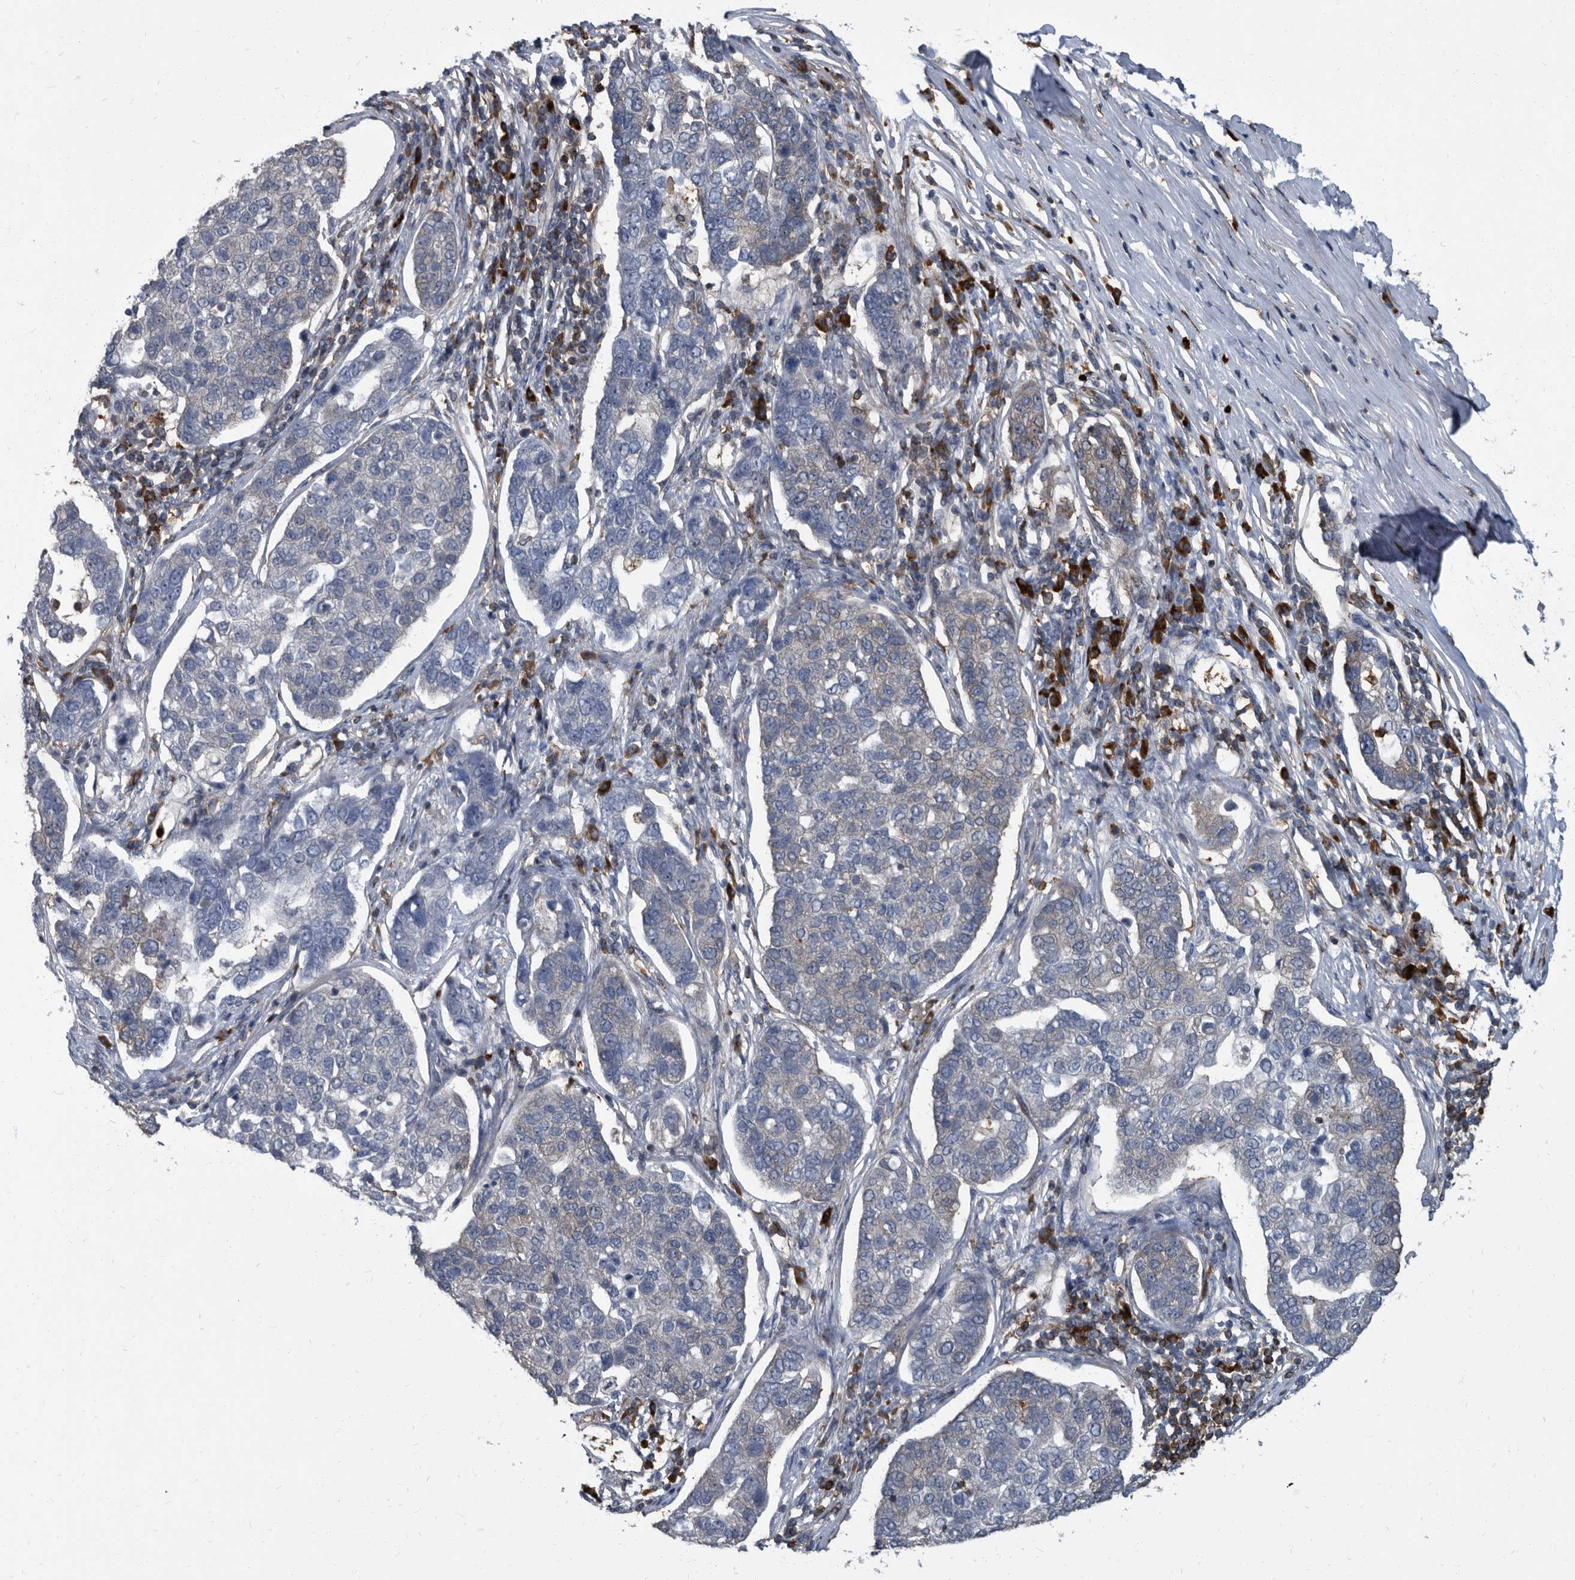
{"staining": {"intensity": "weak", "quantity": "<25%", "location": "cytoplasmic/membranous"}, "tissue": "pancreatic cancer", "cell_type": "Tumor cells", "image_type": "cancer", "snomed": [{"axis": "morphology", "description": "Adenocarcinoma, NOS"}, {"axis": "topography", "description": "Pancreas"}], "caption": "Adenocarcinoma (pancreatic) stained for a protein using IHC reveals no staining tumor cells.", "gene": "CDV3", "patient": {"sex": "female", "age": 61}}